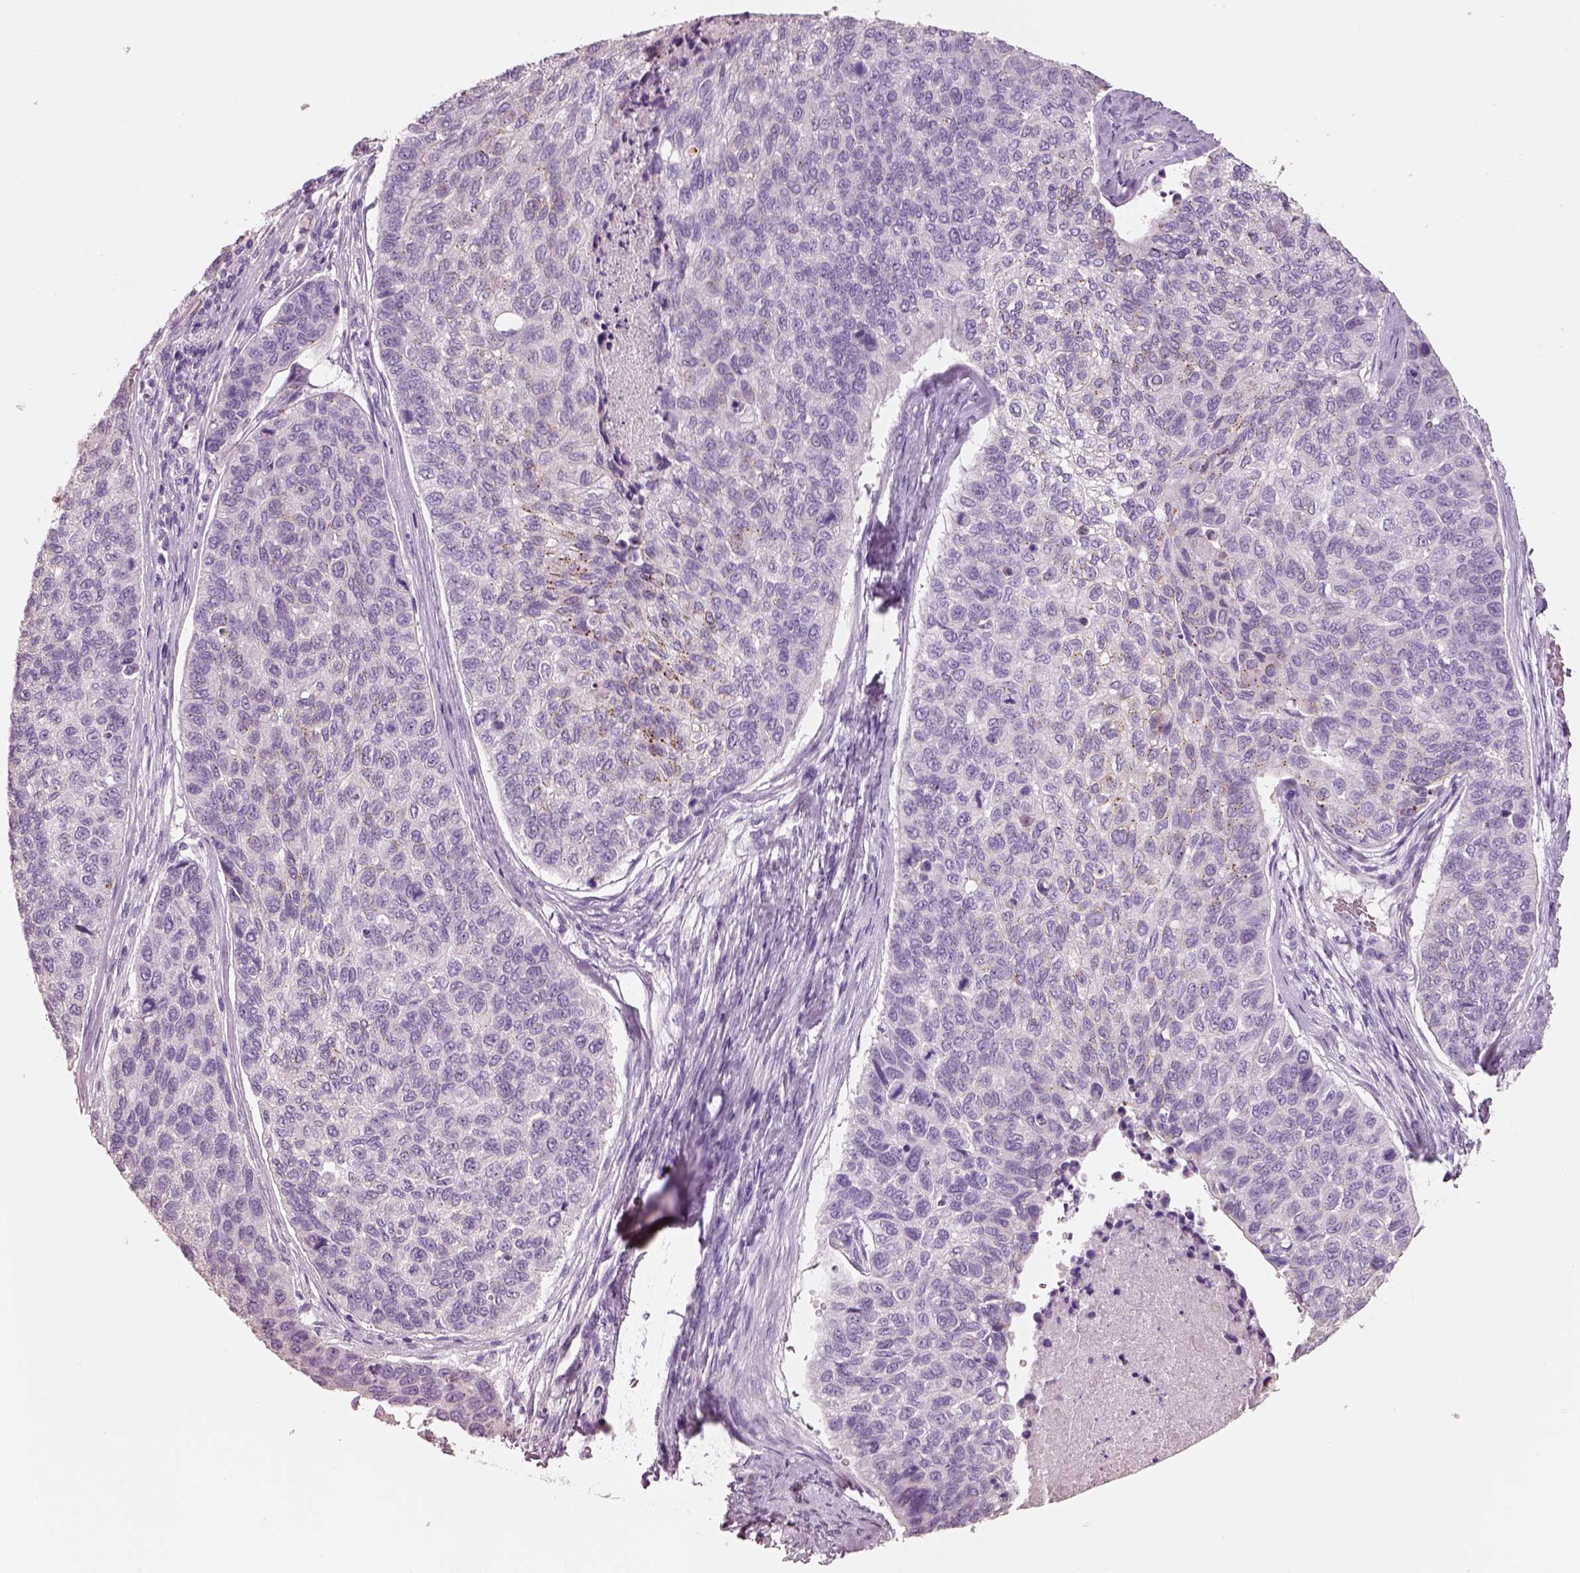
{"staining": {"intensity": "negative", "quantity": "none", "location": "none"}, "tissue": "lung cancer", "cell_type": "Tumor cells", "image_type": "cancer", "snomed": [{"axis": "morphology", "description": "Squamous cell carcinoma, NOS"}, {"axis": "topography", "description": "Lung"}], "caption": "Photomicrograph shows no significant protein positivity in tumor cells of lung cancer.", "gene": "PNOC", "patient": {"sex": "male", "age": 69}}